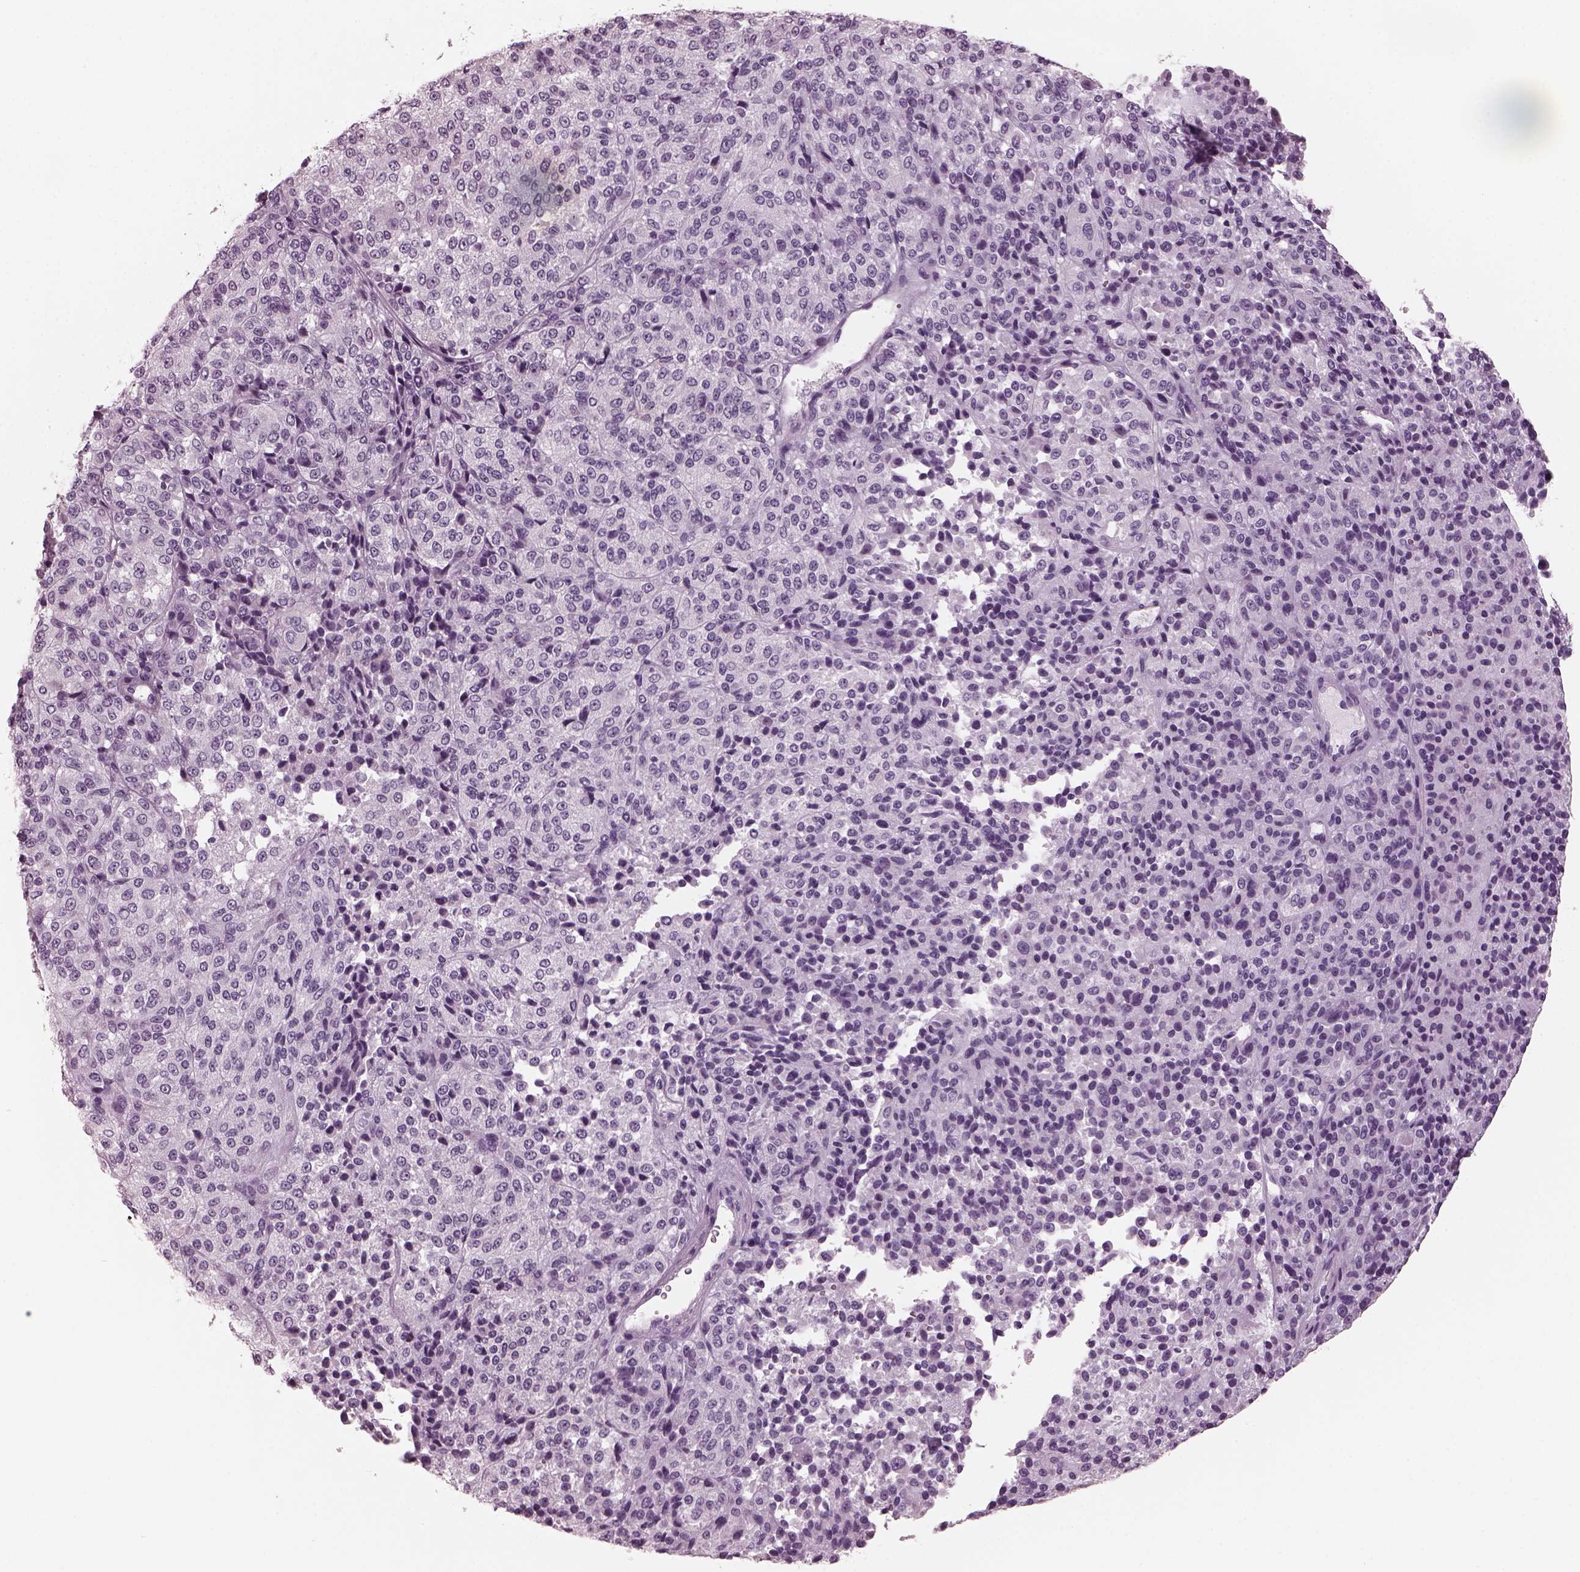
{"staining": {"intensity": "negative", "quantity": "none", "location": "none"}, "tissue": "melanoma", "cell_type": "Tumor cells", "image_type": "cancer", "snomed": [{"axis": "morphology", "description": "Malignant melanoma, Metastatic site"}, {"axis": "topography", "description": "Brain"}], "caption": "Immunohistochemistry (IHC) of human malignant melanoma (metastatic site) shows no staining in tumor cells. (Stains: DAB IHC with hematoxylin counter stain, Microscopy: brightfield microscopy at high magnification).", "gene": "RCVRN", "patient": {"sex": "female", "age": 56}}